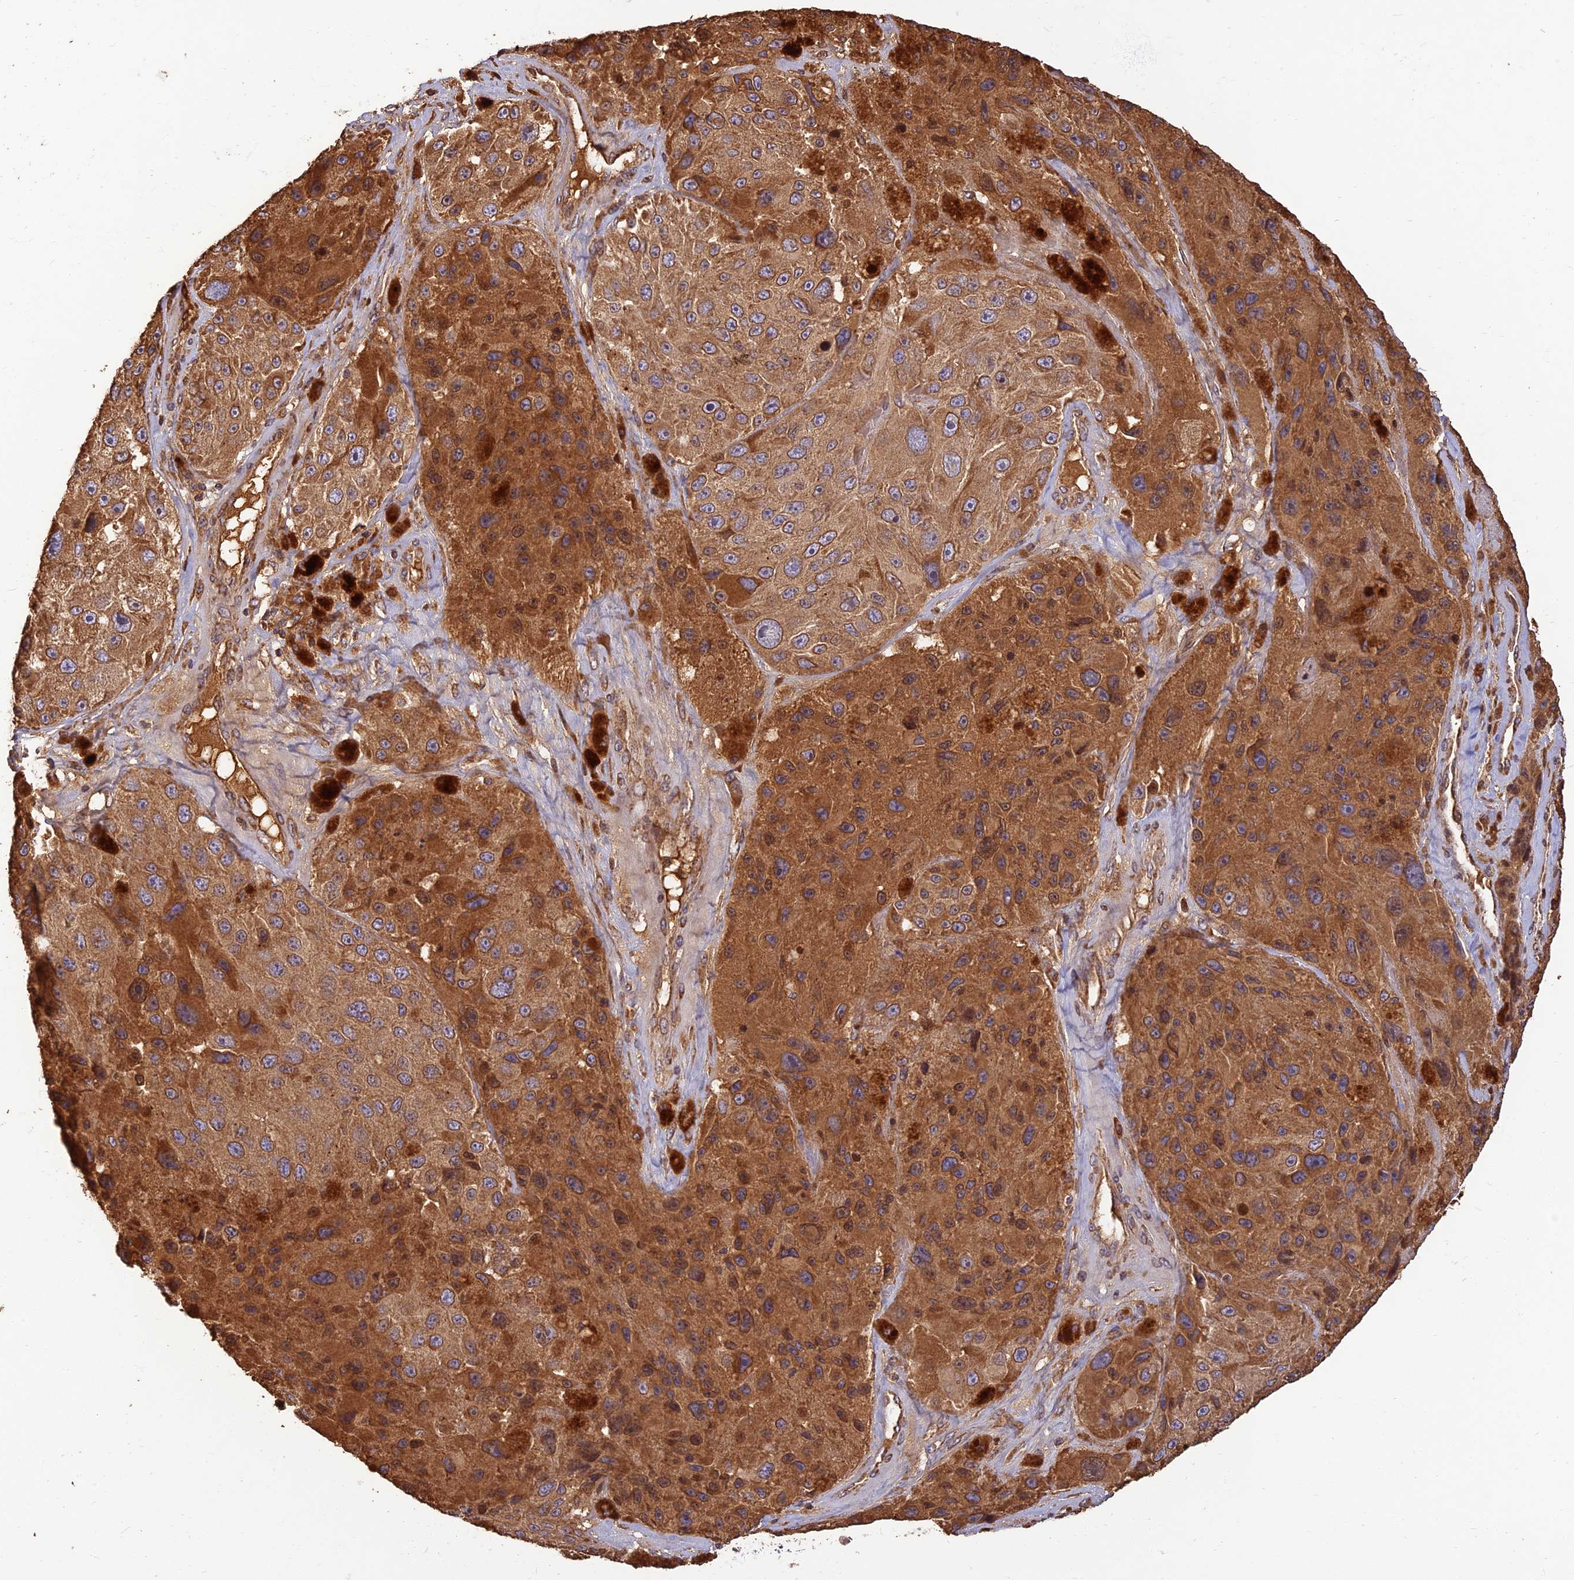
{"staining": {"intensity": "strong", "quantity": ">75%", "location": "cytoplasmic/membranous"}, "tissue": "melanoma", "cell_type": "Tumor cells", "image_type": "cancer", "snomed": [{"axis": "morphology", "description": "Malignant melanoma, Metastatic site"}, {"axis": "topography", "description": "Lymph node"}], "caption": "A brown stain shows strong cytoplasmic/membranous expression of a protein in melanoma tumor cells. (DAB IHC with brightfield microscopy, high magnification).", "gene": "CORO1C", "patient": {"sex": "male", "age": 62}}